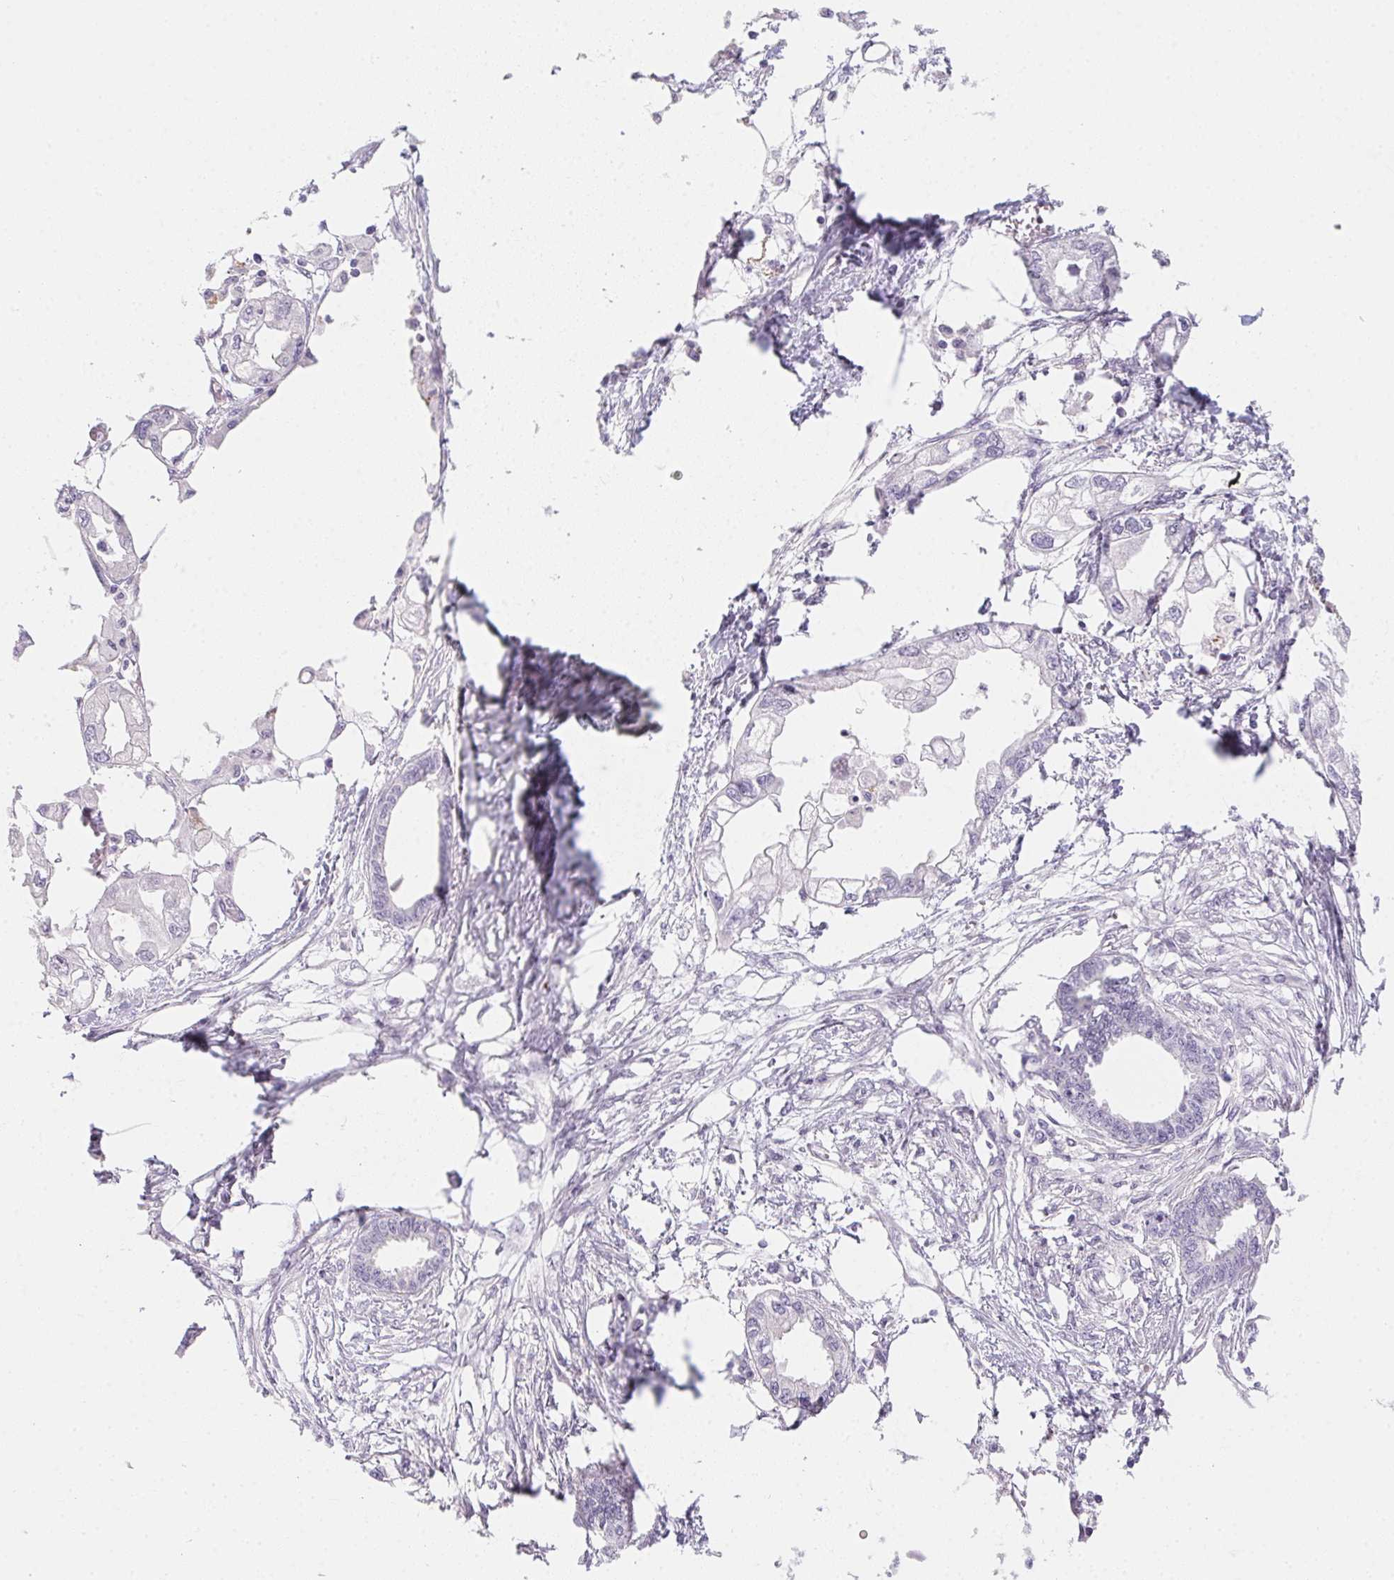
{"staining": {"intensity": "negative", "quantity": "none", "location": "none"}, "tissue": "endometrial cancer", "cell_type": "Tumor cells", "image_type": "cancer", "snomed": [{"axis": "morphology", "description": "Adenocarcinoma, NOS"}, {"axis": "morphology", "description": "Adenocarcinoma, metastatic, NOS"}, {"axis": "topography", "description": "Adipose tissue"}, {"axis": "topography", "description": "Endometrium"}], "caption": "This is an immunohistochemistry (IHC) photomicrograph of human endometrial cancer. There is no expression in tumor cells.", "gene": "MYL4", "patient": {"sex": "female", "age": 67}}